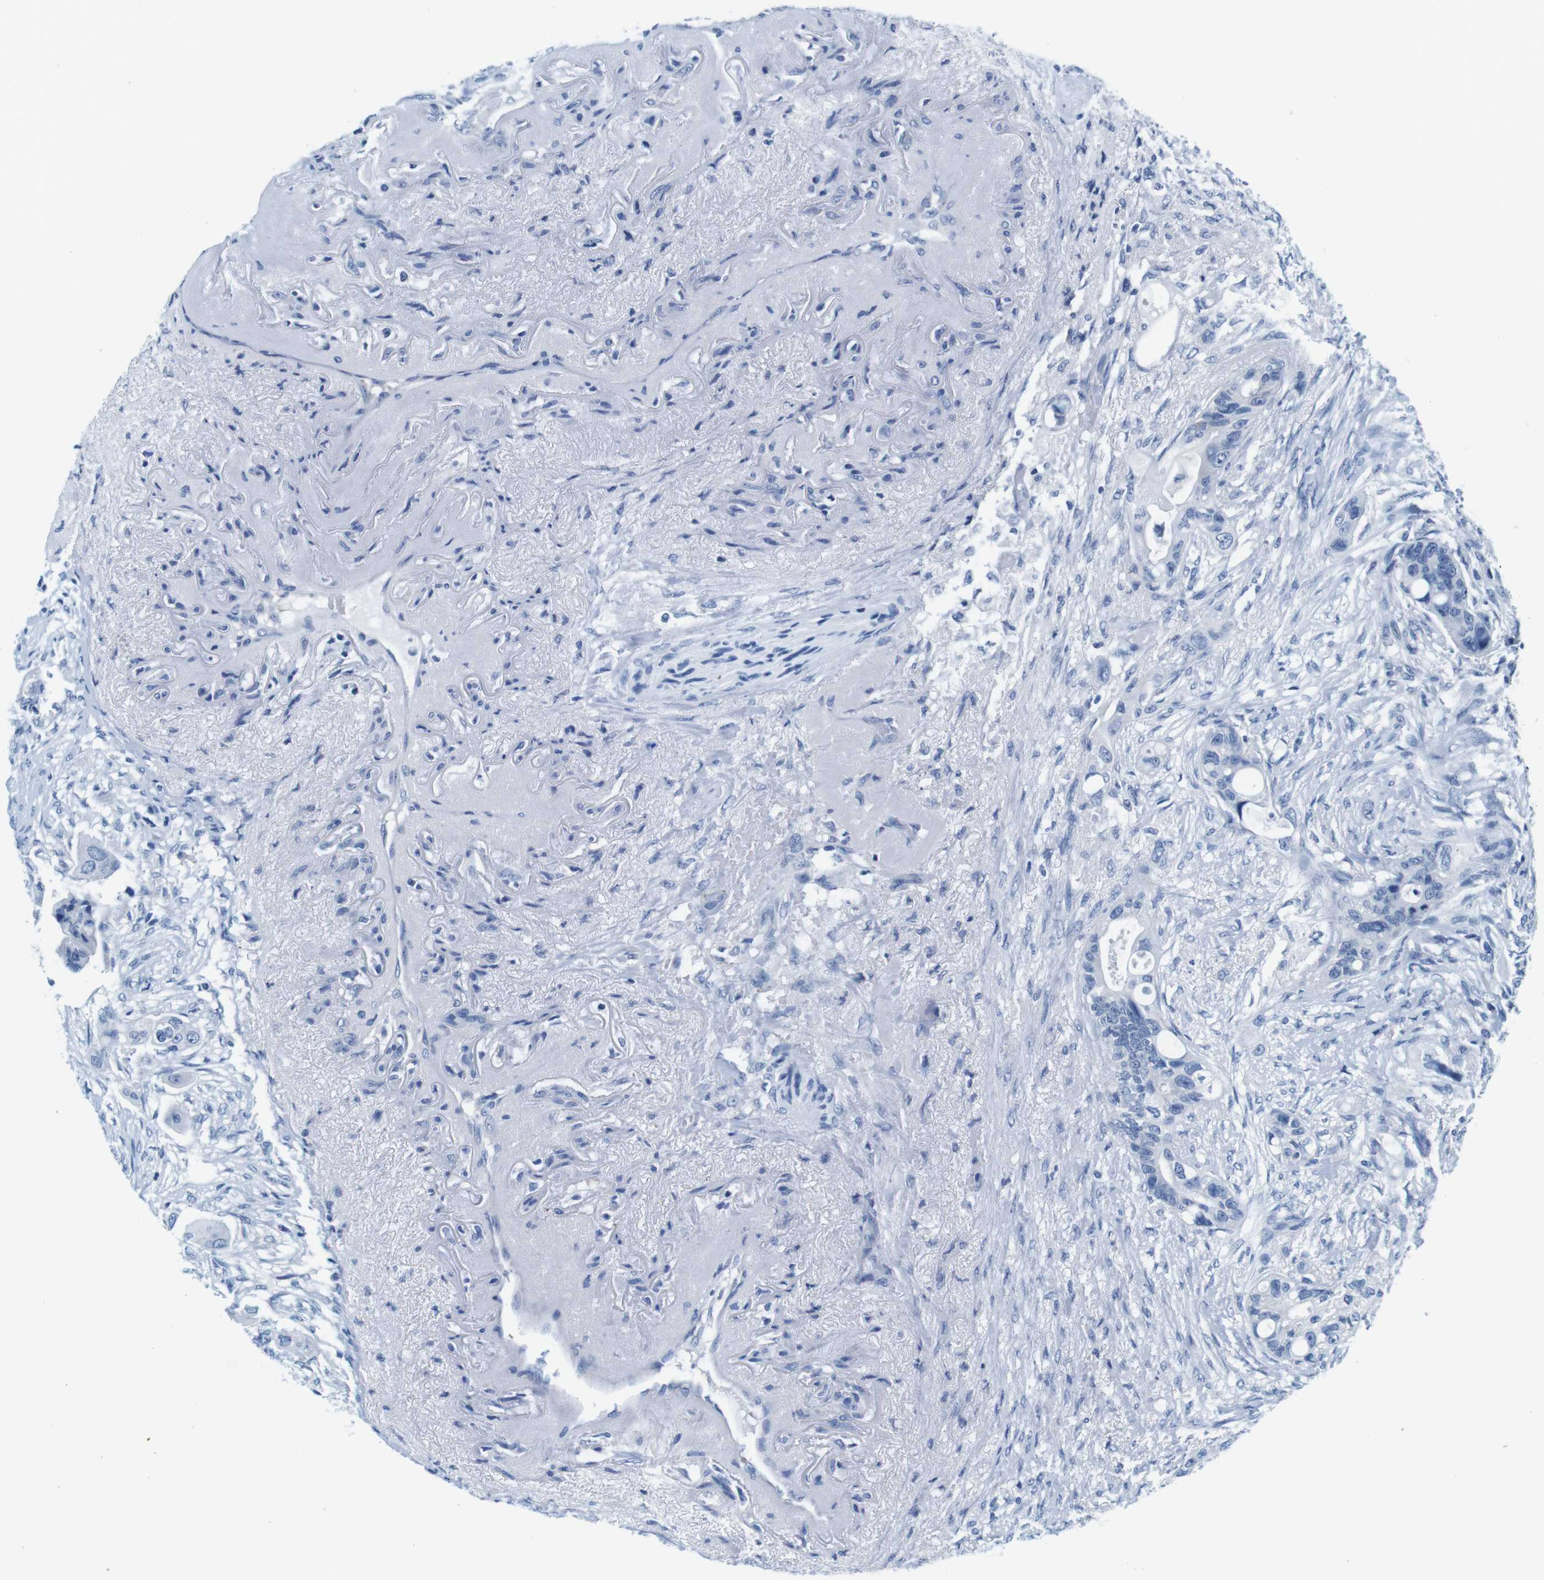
{"staining": {"intensity": "negative", "quantity": "none", "location": "none"}, "tissue": "colorectal cancer", "cell_type": "Tumor cells", "image_type": "cancer", "snomed": [{"axis": "morphology", "description": "Adenocarcinoma, NOS"}, {"axis": "topography", "description": "Colon"}], "caption": "An IHC image of colorectal cancer is shown. There is no staining in tumor cells of colorectal cancer.", "gene": "EIF2B5", "patient": {"sex": "female", "age": 57}}